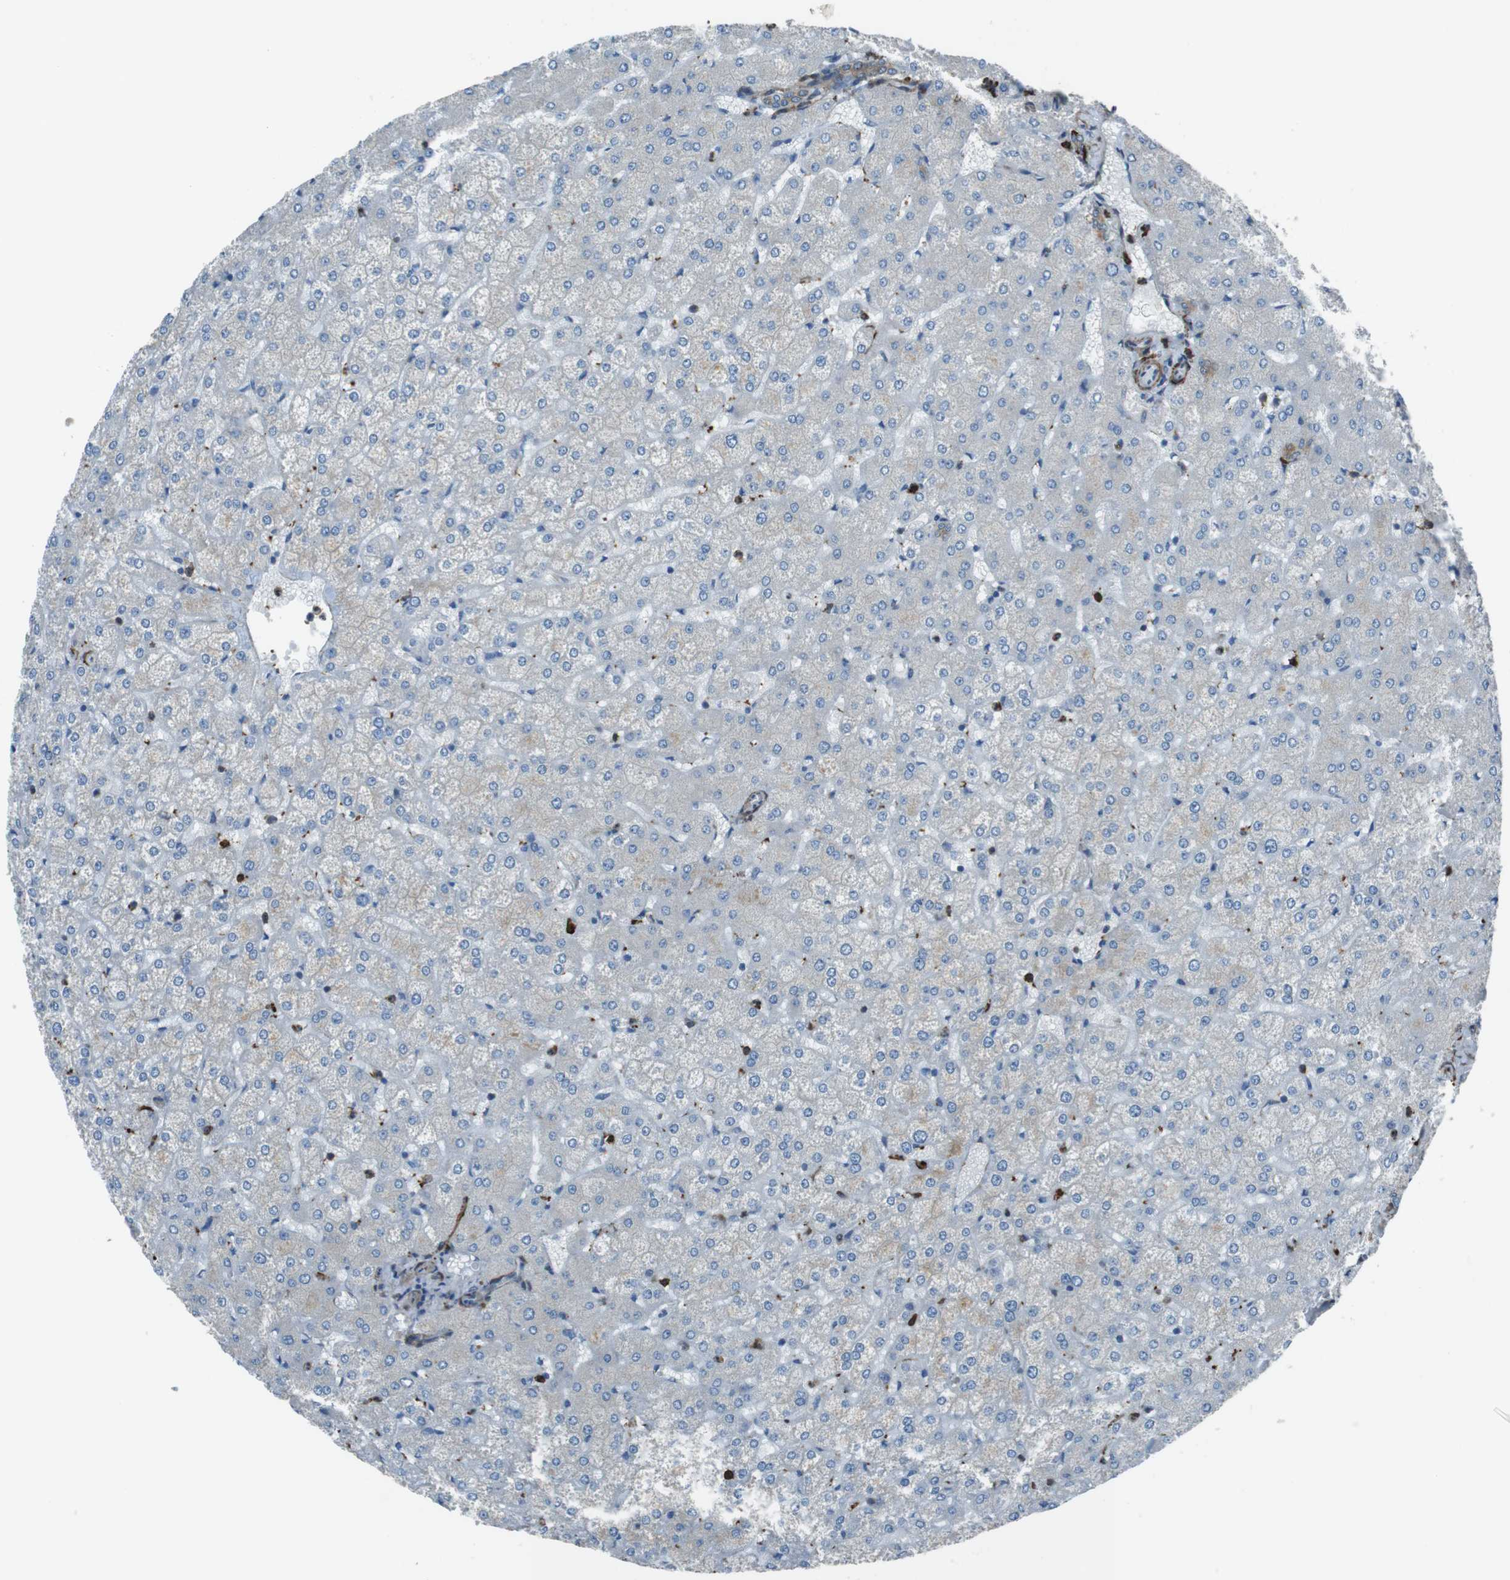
{"staining": {"intensity": "moderate", "quantity": ">75%", "location": "cytoplasmic/membranous"}, "tissue": "liver", "cell_type": "Cholangiocytes", "image_type": "normal", "snomed": [{"axis": "morphology", "description": "Normal tissue, NOS"}, {"axis": "topography", "description": "Liver"}], "caption": "Immunohistochemistry (IHC) of unremarkable human liver exhibits medium levels of moderate cytoplasmic/membranous staining in about >75% of cholangiocytes.", "gene": "SFT2D1", "patient": {"sex": "female", "age": 32}}